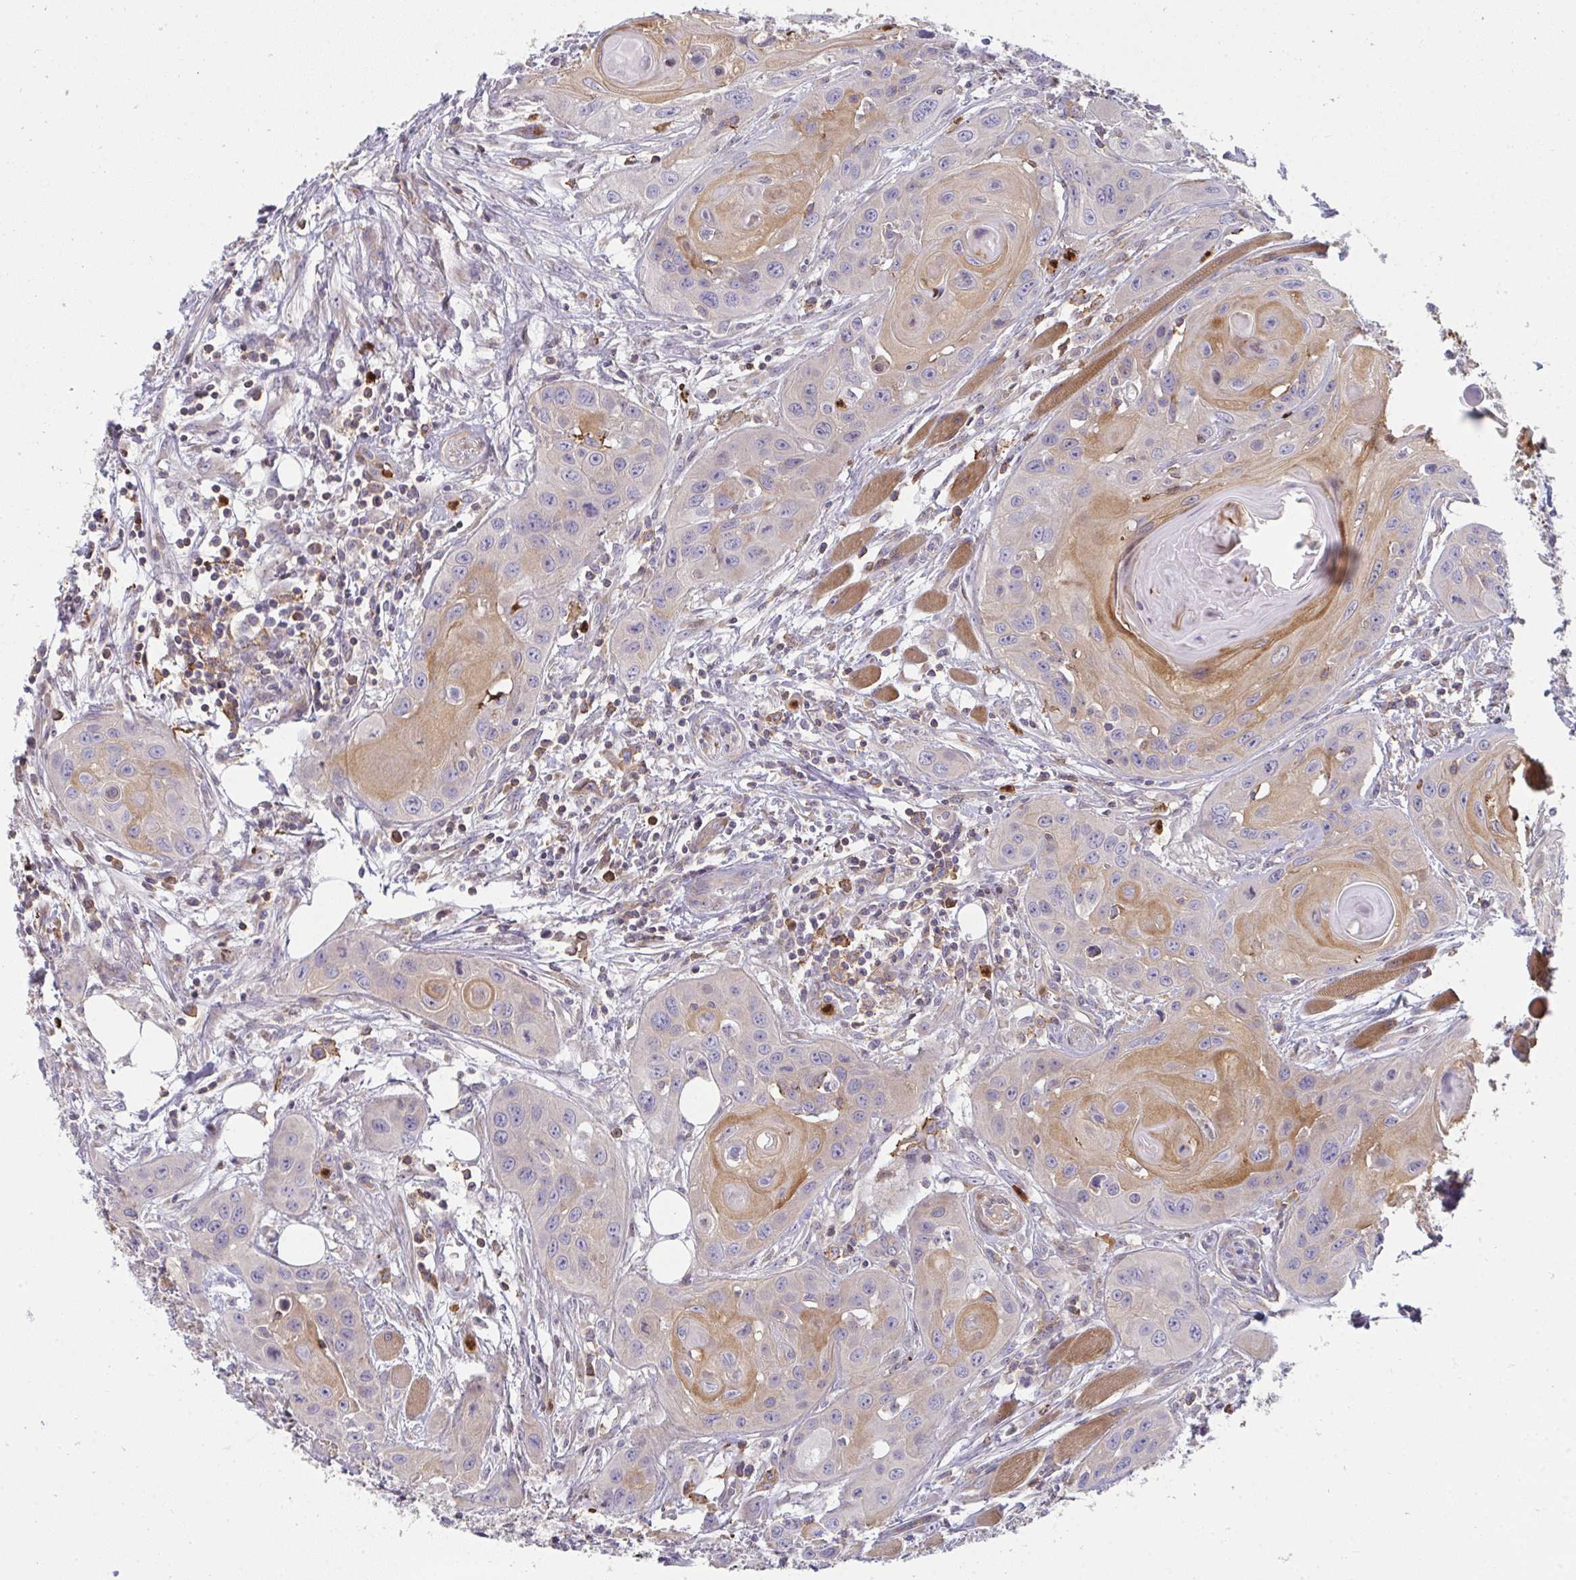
{"staining": {"intensity": "moderate", "quantity": "25%-75%", "location": "cytoplasmic/membranous"}, "tissue": "head and neck cancer", "cell_type": "Tumor cells", "image_type": "cancer", "snomed": [{"axis": "morphology", "description": "Squamous cell carcinoma, NOS"}, {"axis": "topography", "description": "Oral tissue"}, {"axis": "topography", "description": "Head-Neck"}], "caption": "Immunohistochemistry (IHC) micrograph of neoplastic tissue: squamous cell carcinoma (head and neck) stained using IHC reveals medium levels of moderate protein expression localized specifically in the cytoplasmic/membranous of tumor cells, appearing as a cytoplasmic/membranous brown color.", "gene": "CSF3R", "patient": {"sex": "male", "age": 58}}